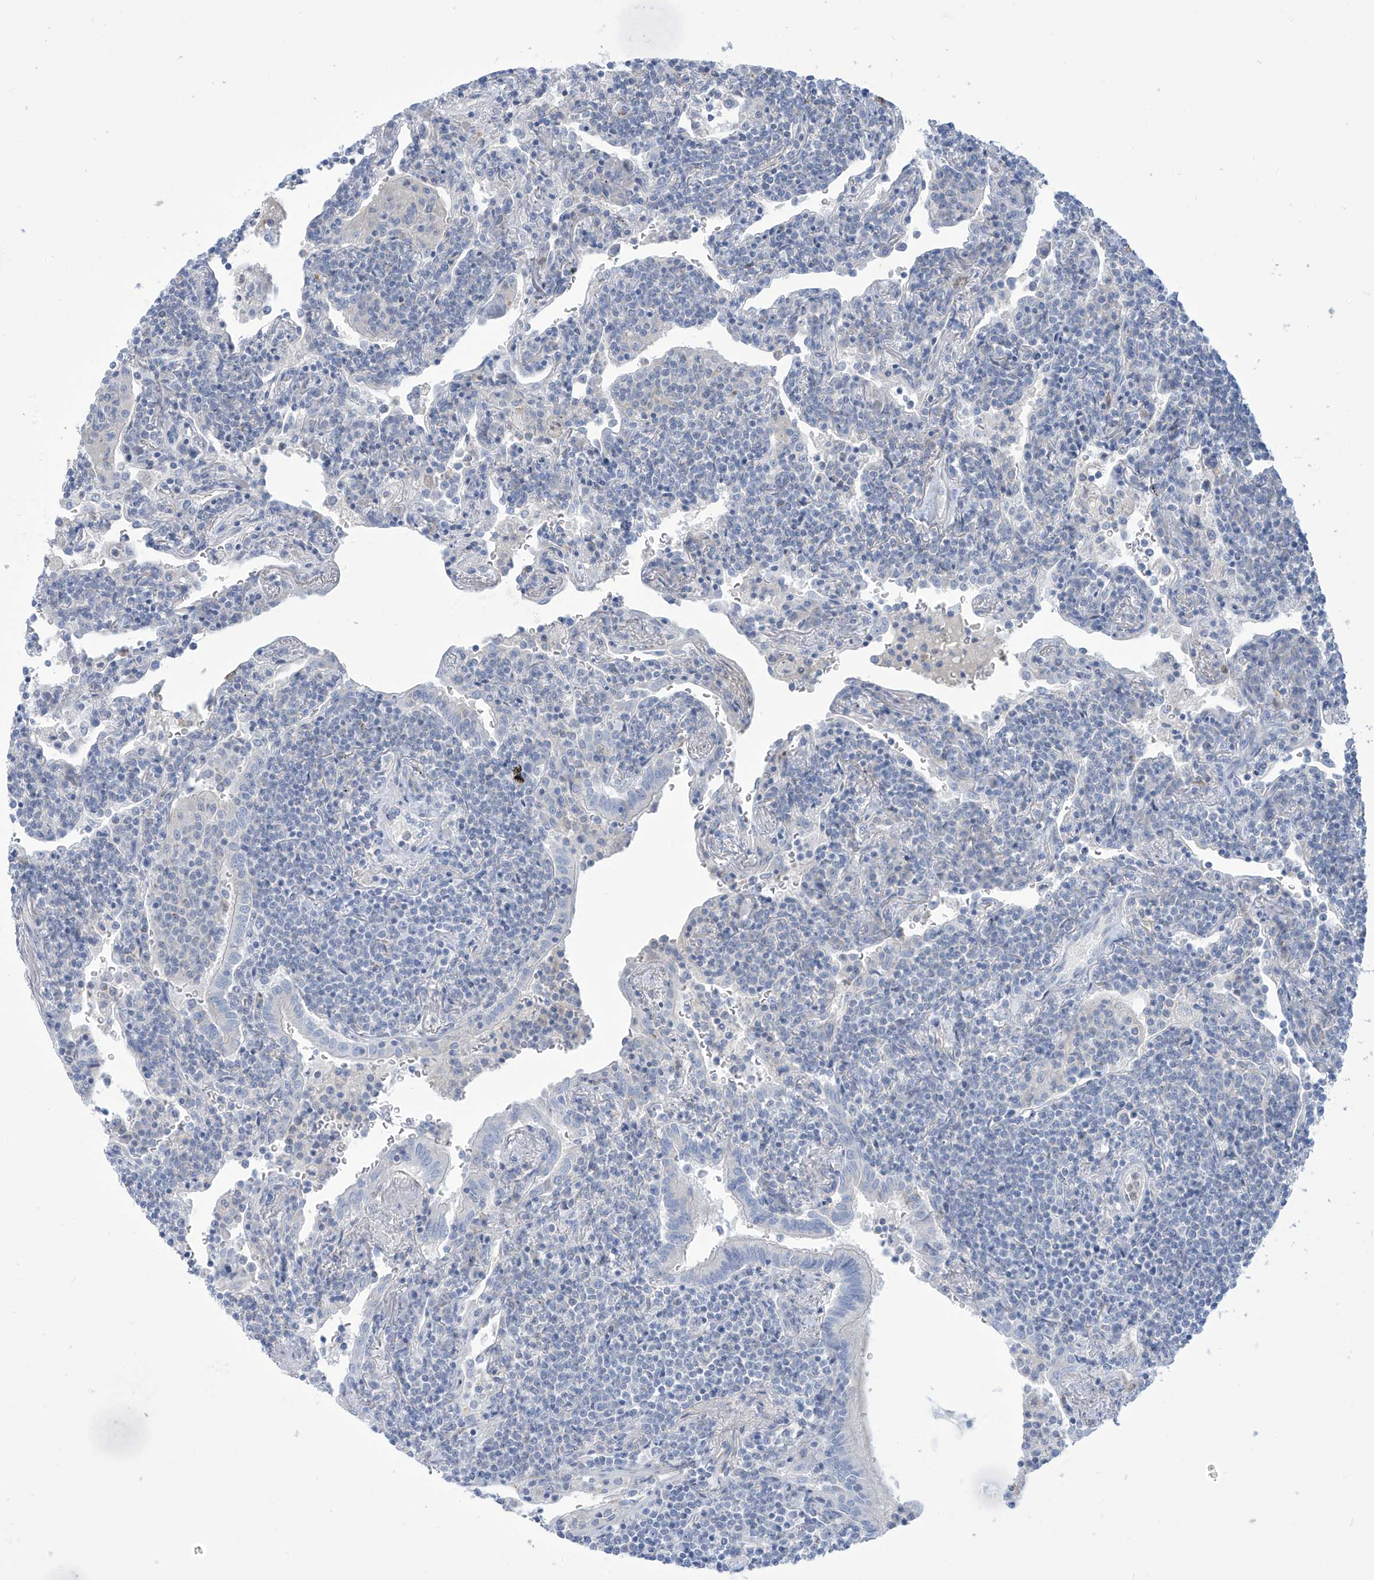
{"staining": {"intensity": "negative", "quantity": "none", "location": "none"}, "tissue": "lymphoma", "cell_type": "Tumor cells", "image_type": "cancer", "snomed": [{"axis": "morphology", "description": "Malignant lymphoma, non-Hodgkin's type, Low grade"}, {"axis": "topography", "description": "Lung"}], "caption": "This is an IHC micrograph of human low-grade malignant lymphoma, non-Hodgkin's type. There is no expression in tumor cells.", "gene": "FABP2", "patient": {"sex": "female", "age": 71}}